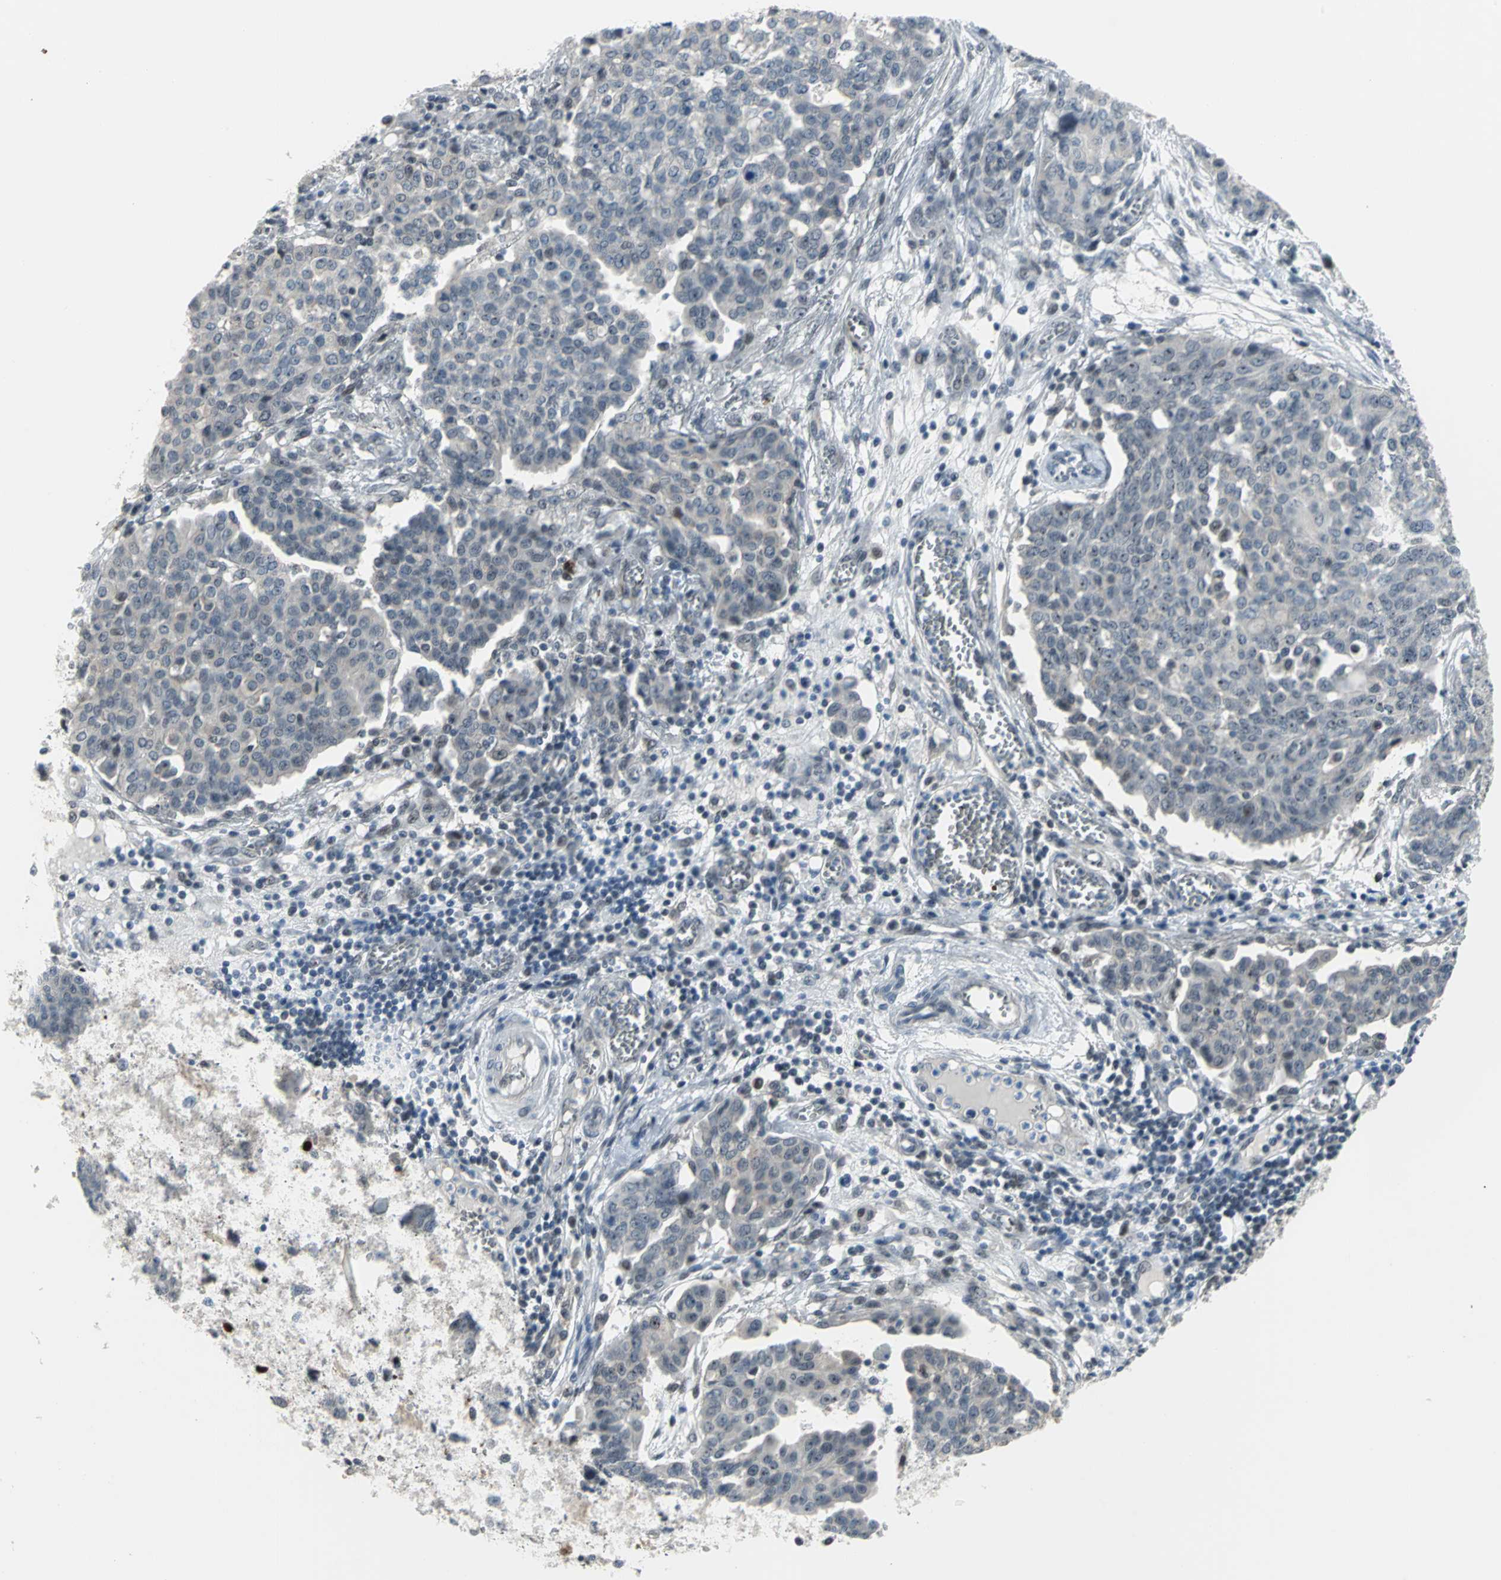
{"staining": {"intensity": "moderate", "quantity": "25%-75%", "location": "nuclear"}, "tissue": "ovarian cancer", "cell_type": "Tumor cells", "image_type": "cancer", "snomed": [{"axis": "morphology", "description": "Cystadenocarcinoma, serous, NOS"}, {"axis": "topography", "description": "Soft tissue"}, {"axis": "topography", "description": "Ovary"}], "caption": "Immunohistochemical staining of human ovarian cancer (serous cystadenocarcinoma) reveals medium levels of moderate nuclear protein expression in about 25%-75% of tumor cells. The staining was performed using DAB (3,3'-diaminobenzidine), with brown indicating positive protein expression. Nuclei are stained blue with hematoxylin.", "gene": "GLI3", "patient": {"sex": "female", "age": 57}}